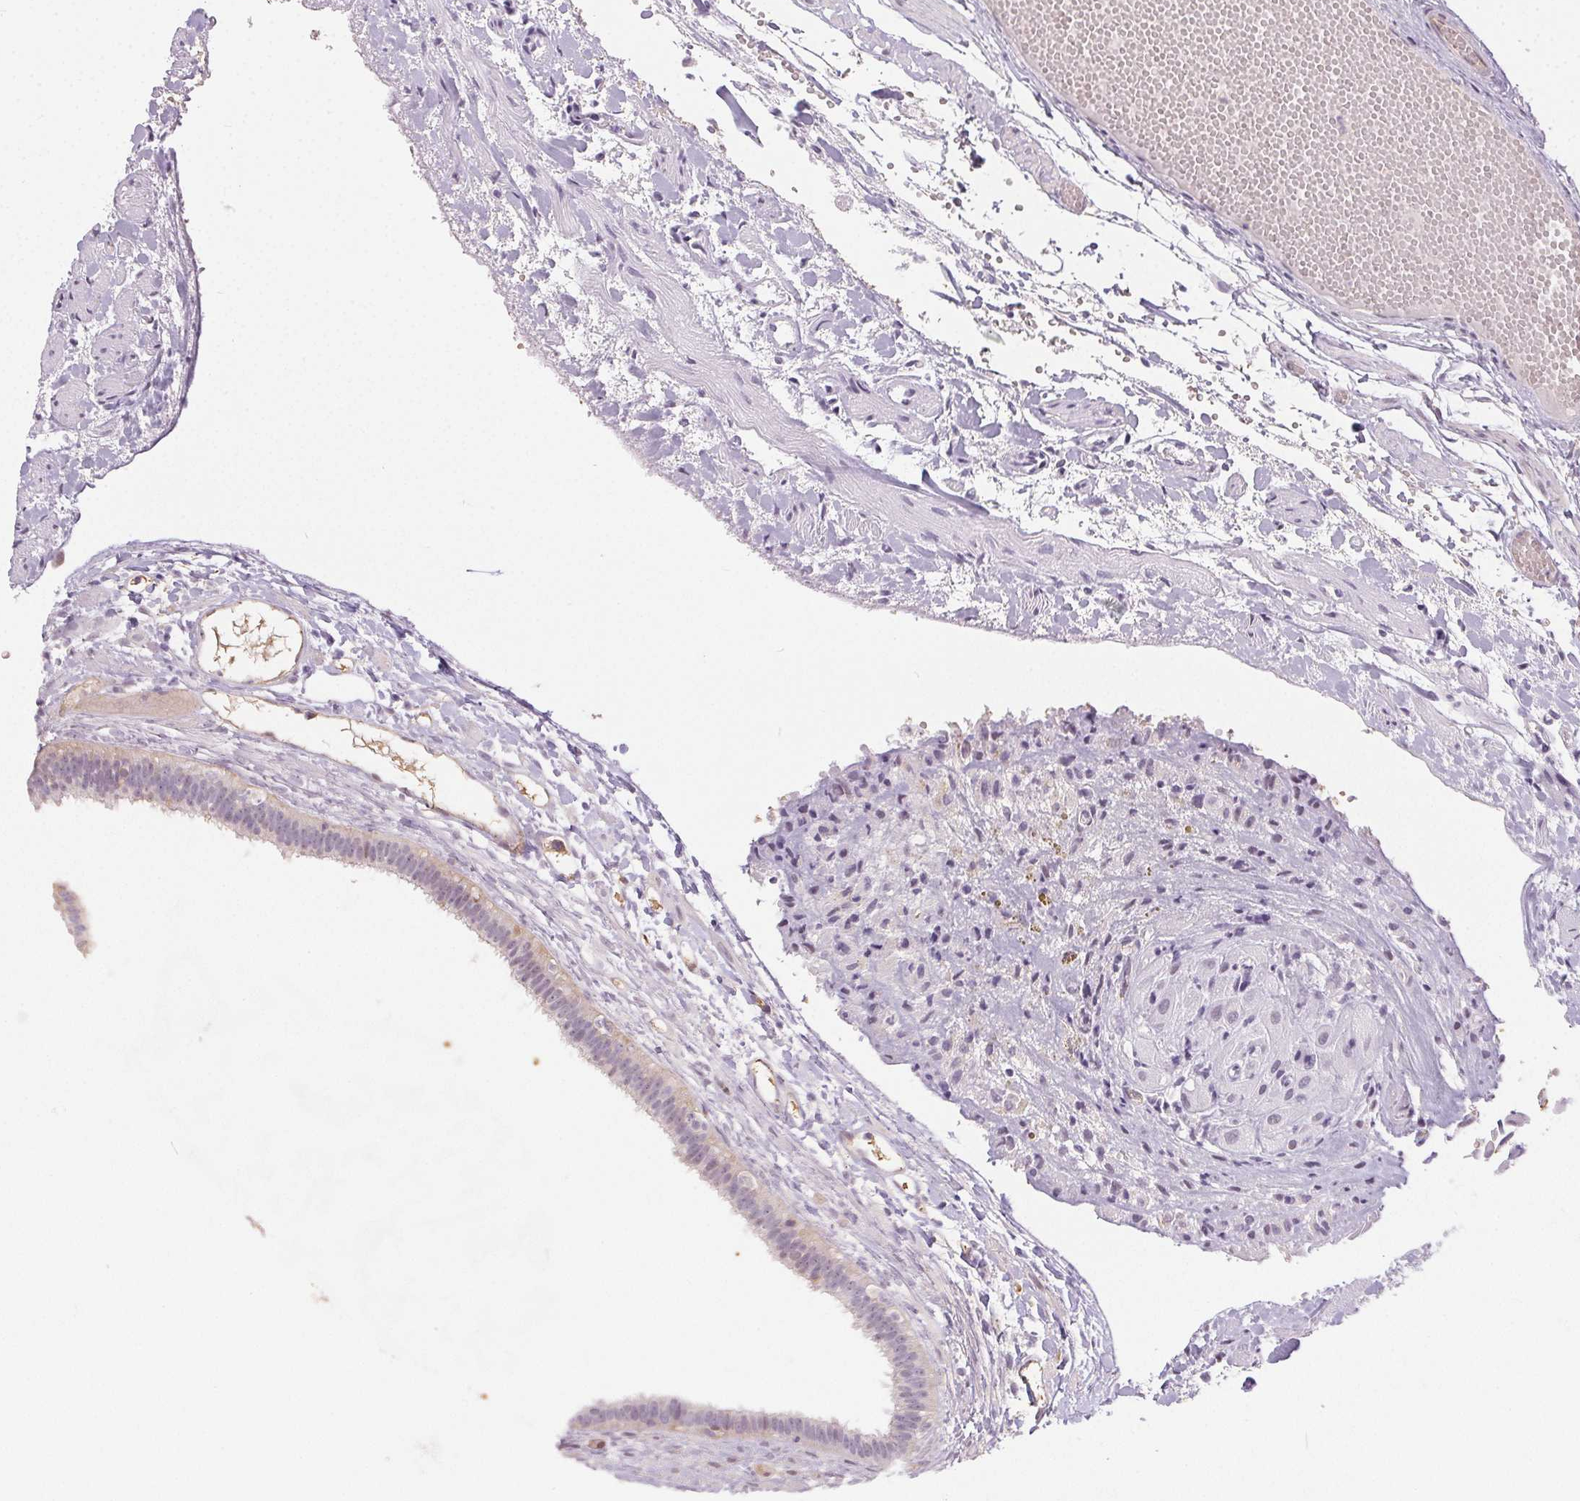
{"staining": {"intensity": "weak", "quantity": "25%-75%", "location": "cytoplasmic/membranous"}, "tissue": "fallopian tube", "cell_type": "Glandular cells", "image_type": "normal", "snomed": [{"axis": "morphology", "description": "Normal tissue, NOS"}, {"axis": "topography", "description": "Fallopian tube"}], "caption": "IHC staining of benign fallopian tube, which shows low levels of weak cytoplasmic/membranous staining in approximately 25%-75% of glandular cells indicating weak cytoplasmic/membranous protein expression. The staining was performed using DAB (3,3'-diaminobenzidine) (brown) for protein detection and nuclei were counterstained in hematoxylin (blue).", "gene": "BLMH", "patient": {"sex": "female", "age": 37}}